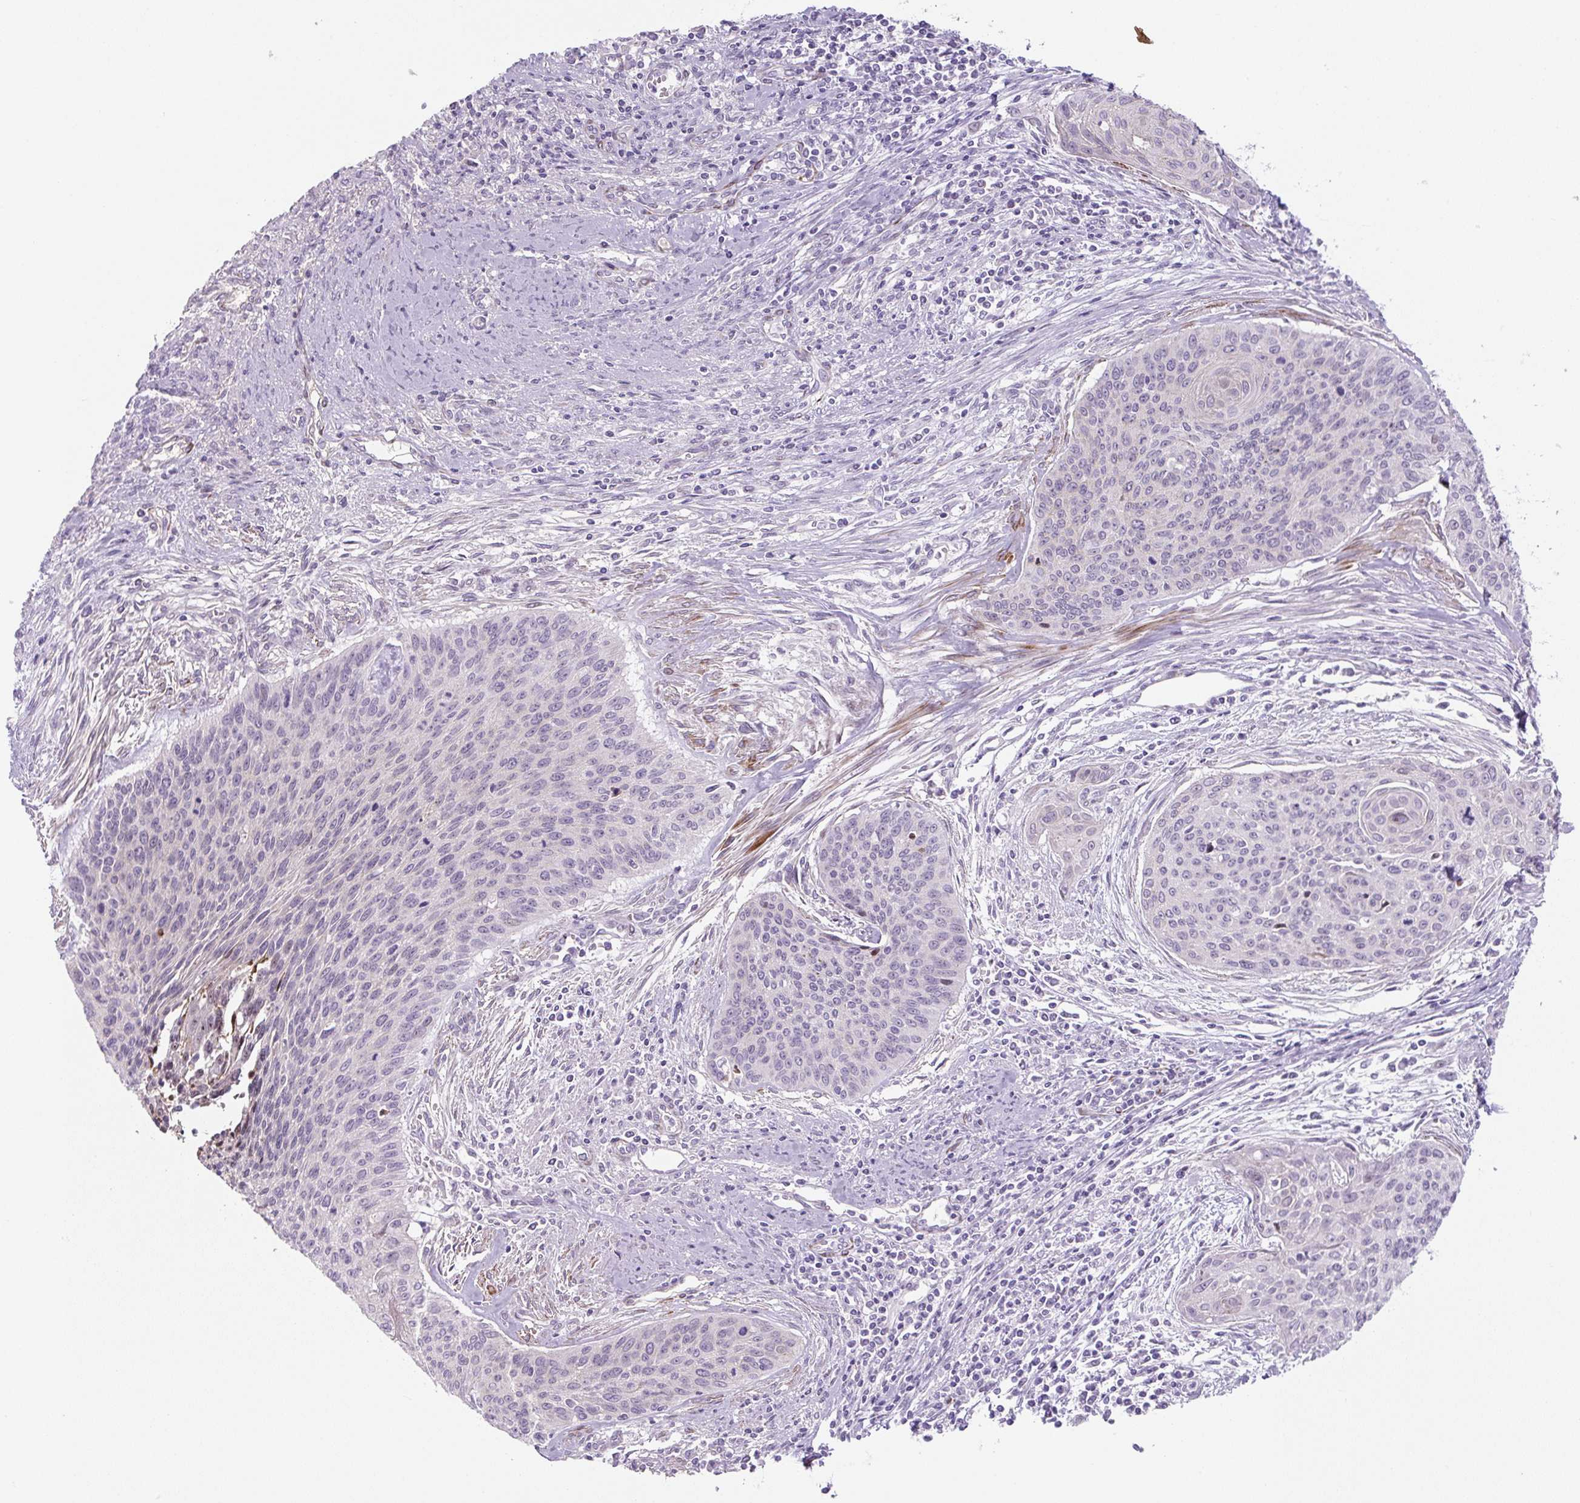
{"staining": {"intensity": "negative", "quantity": "none", "location": "none"}, "tissue": "cervical cancer", "cell_type": "Tumor cells", "image_type": "cancer", "snomed": [{"axis": "morphology", "description": "Squamous cell carcinoma, NOS"}, {"axis": "topography", "description": "Cervix"}], "caption": "Cervical cancer (squamous cell carcinoma) was stained to show a protein in brown. There is no significant staining in tumor cells. Brightfield microscopy of IHC stained with DAB (brown) and hematoxylin (blue), captured at high magnification.", "gene": "PRM1", "patient": {"sex": "female", "age": 55}}